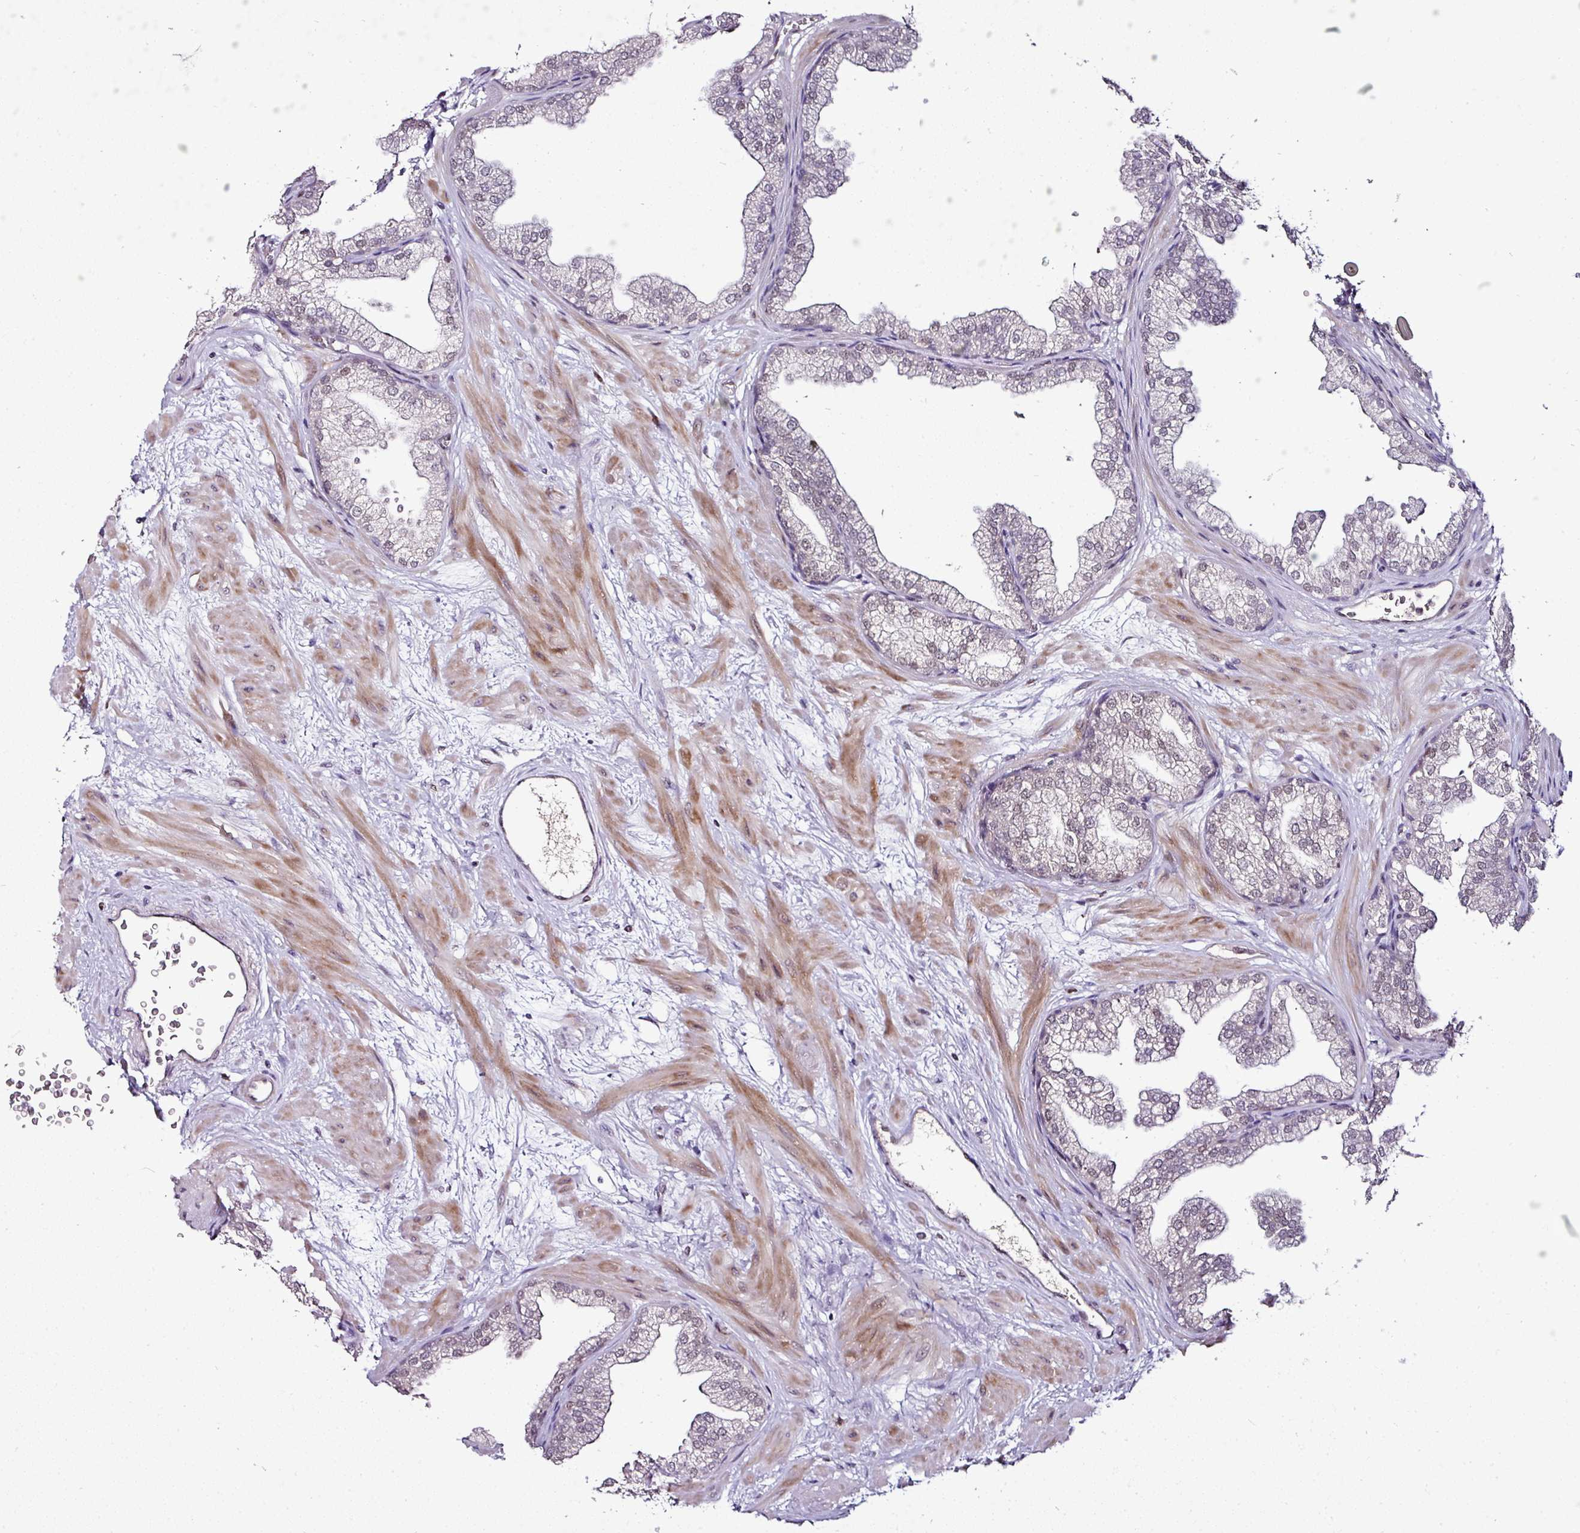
{"staining": {"intensity": "weak", "quantity": "25%-75%", "location": "nuclear"}, "tissue": "prostate", "cell_type": "Glandular cells", "image_type": "normal", "snomed": [{"axis": "morphology", "description": "Normal tissue, NOS"}, {"axis": "topography", "description": "Prostate"}], "caption": "Immunohistochemical staining of unremarkable human prostate shows 25%-75% levels of weak nuclear protein positivity in approximately 25%-75% of glandular cells. (brown staining indicates protein expression, while blue staining denotes nuclei).", "gene": "KLF16", "patient": {"sex": "male", "age": 37}}